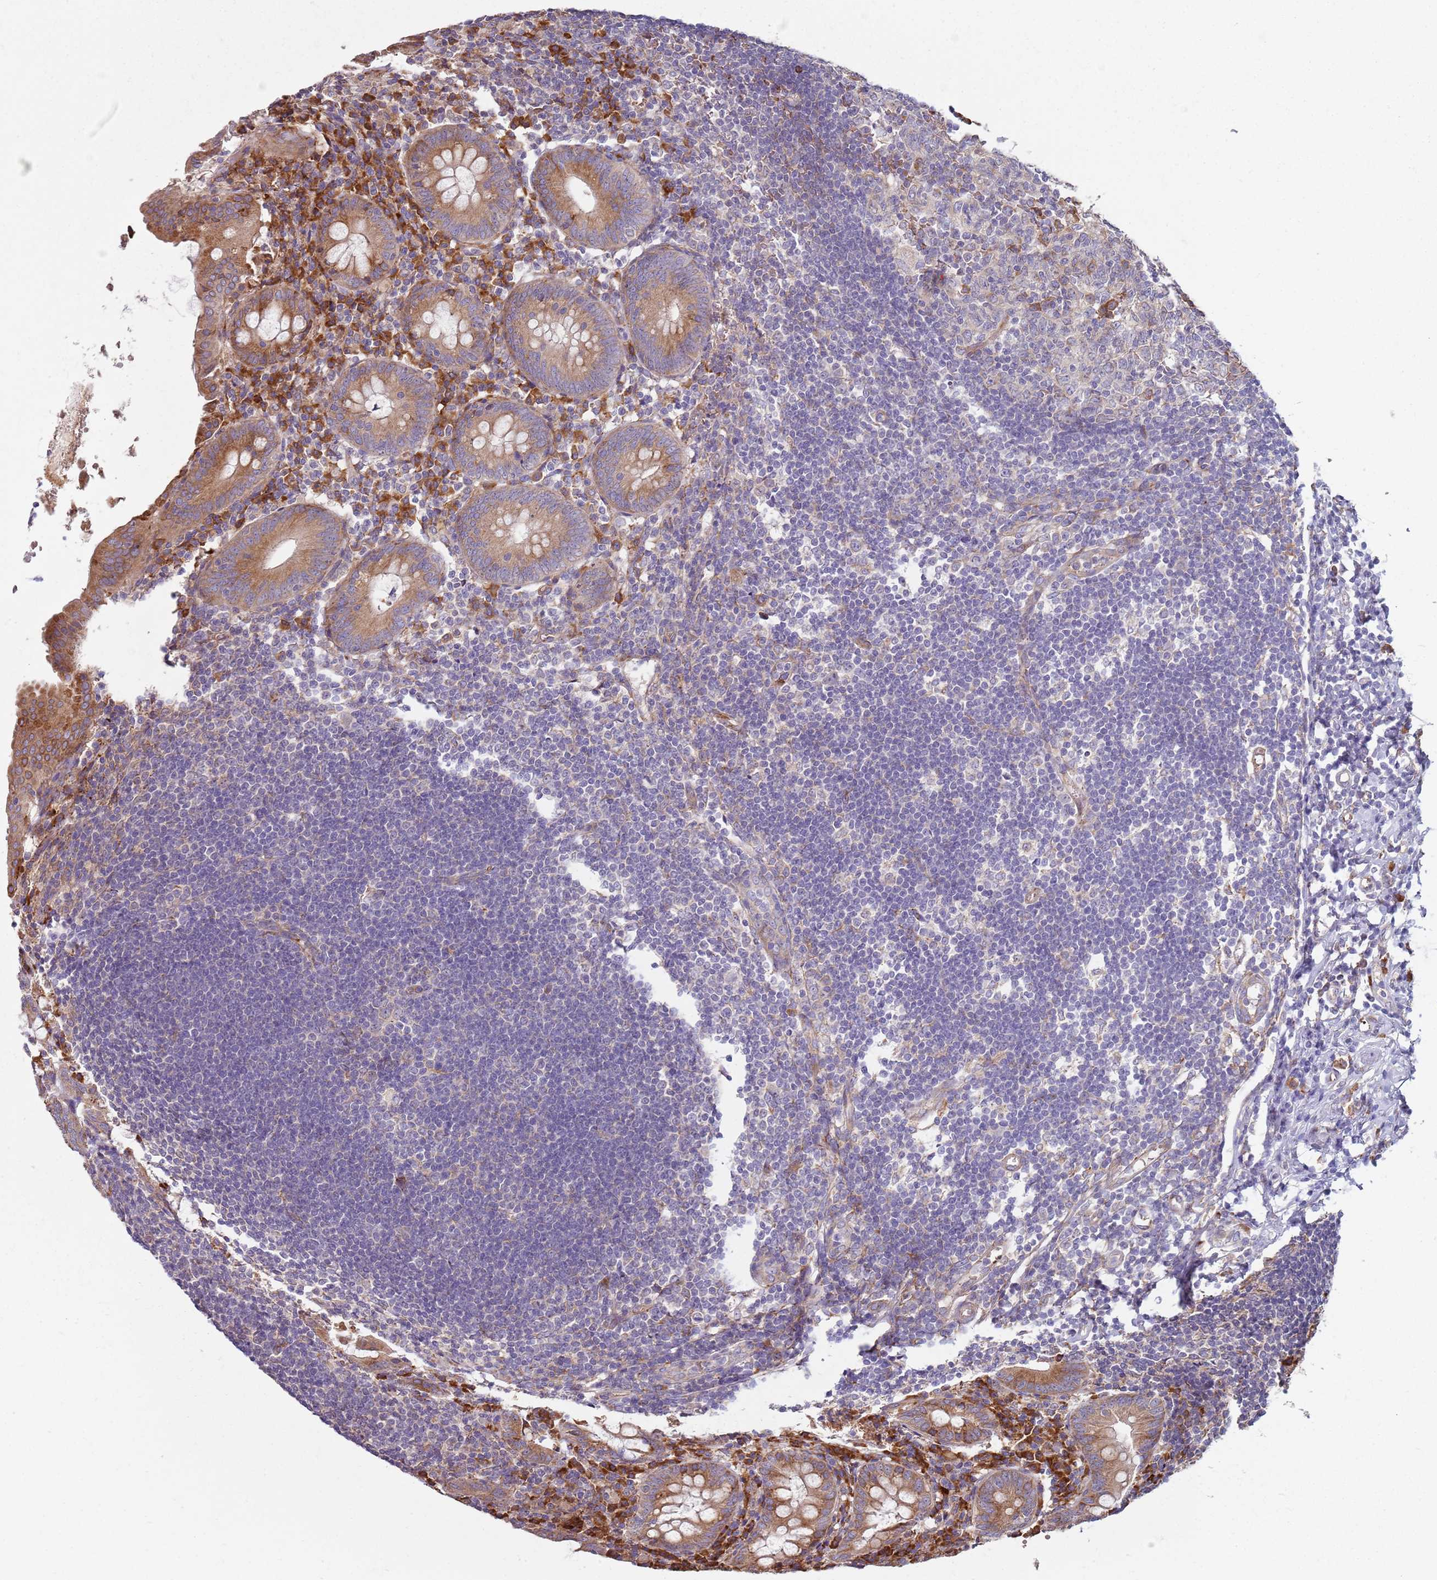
{"staining": {"intensity": "moderate", "quantity": ">75%", "location": "cytoplasmic/membranous"}, "tissue": "appendix", "cell_type": "Glandular cells", "image_type": "normal", "snomed": [{"axis": "morphology", "description": "Normal tissue, NOS"}, {"axis": "topography", "description": "Appendix"}], "caption": "Moderate cytoplasmic/membranous protein expression is appreciated in approximately >75% of glandular cells in appendix.", "gene": "SPATA2", "patient": {"sex": "female", "age": 54}}